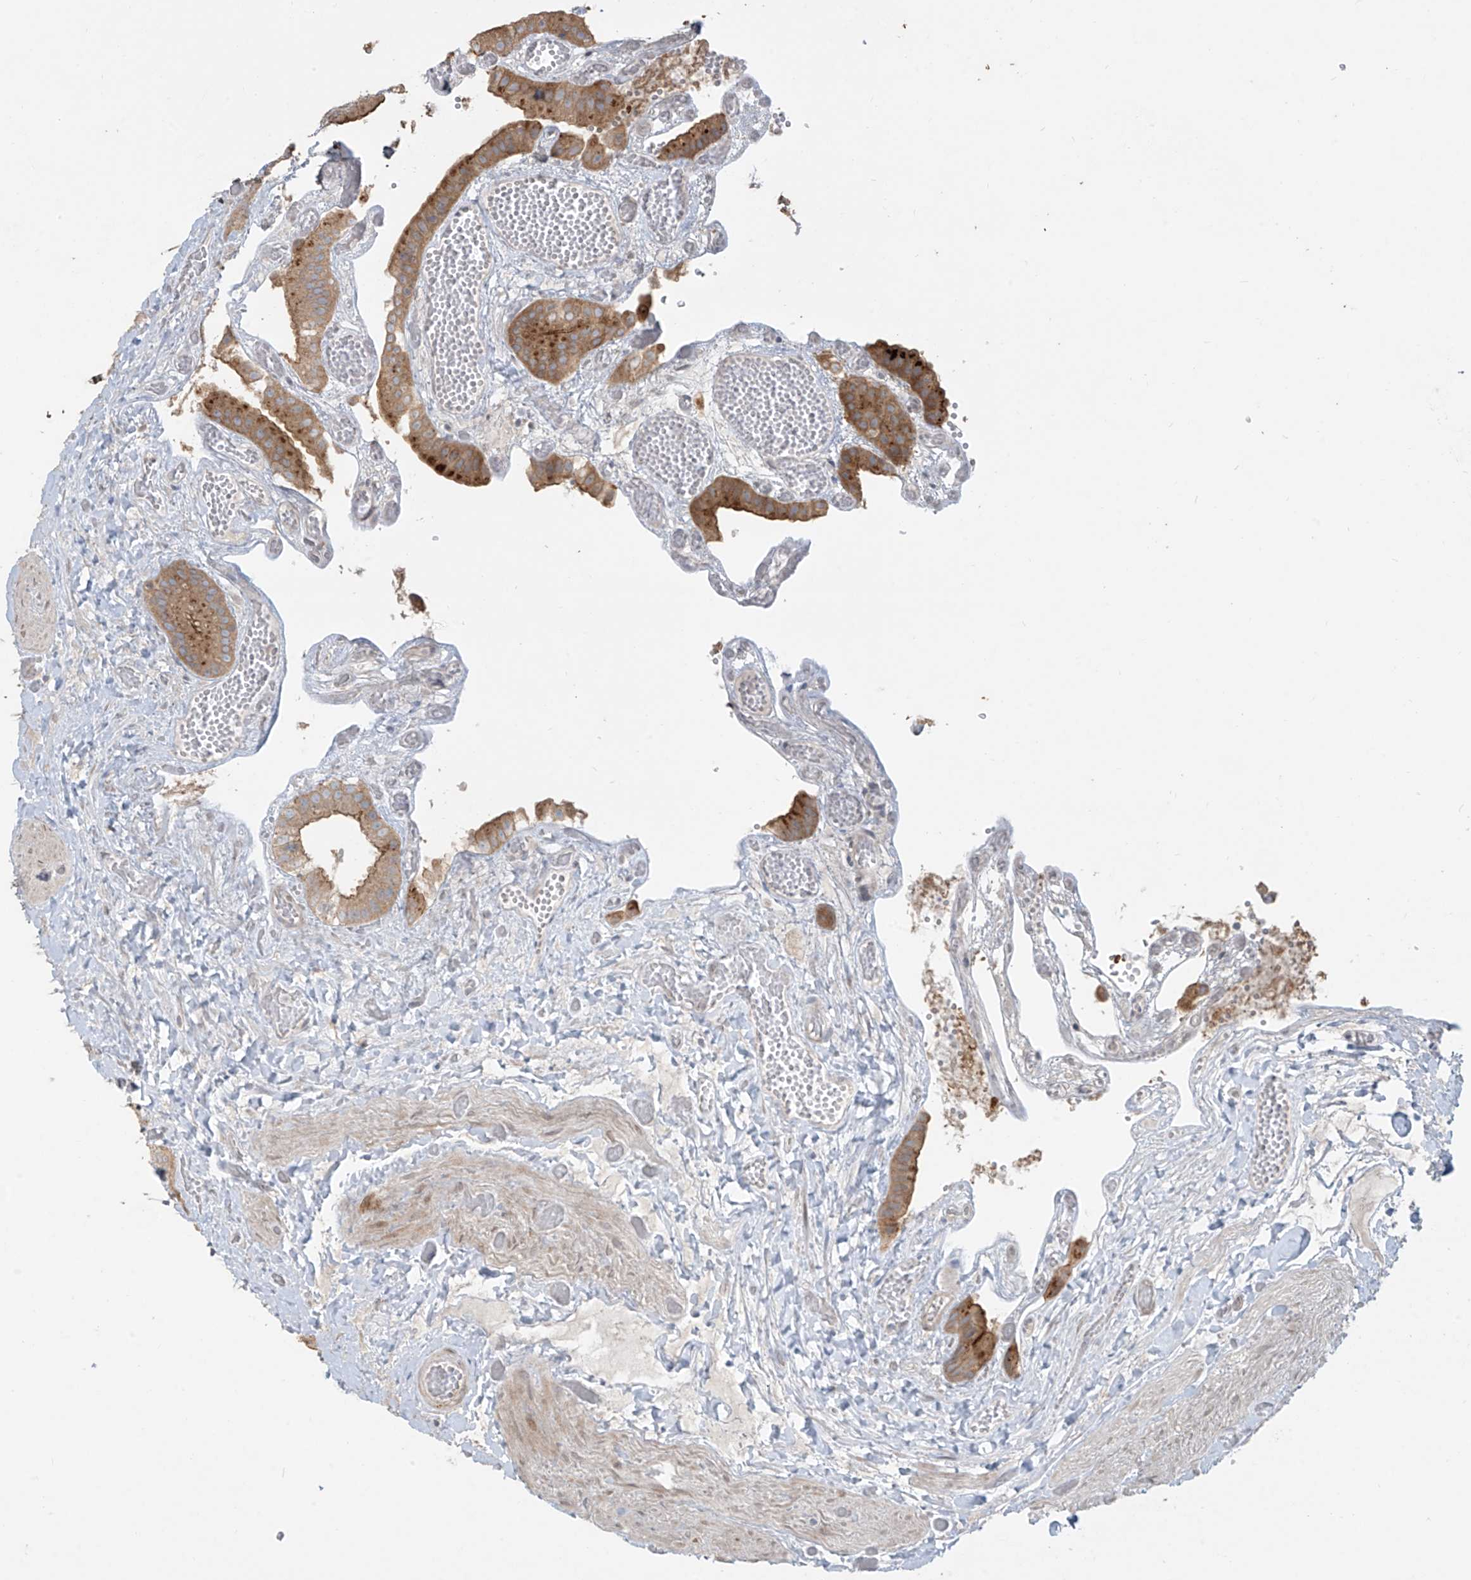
{"staining": {"intensity": "moderate", "quantity": ">75%", "location": "cytoplasmic/membranous"}, "tissue": "gallbladder", "cell_type": "Glandular cells", "image_type": "normal", "snomed": [{"axis": "morphology", "description": "Normal tissue, NOS"}, {"axis": "topography", "description": "Gallbladder"}], "caption": "This histopathology image demonstrates IHC staining of normal gallbladder, with medium moderate cytoplasmic/membranous expression in about >75% of glandular cells.", "gene": "ABTB1", "patient": {"sex": "female", "age": 64}}